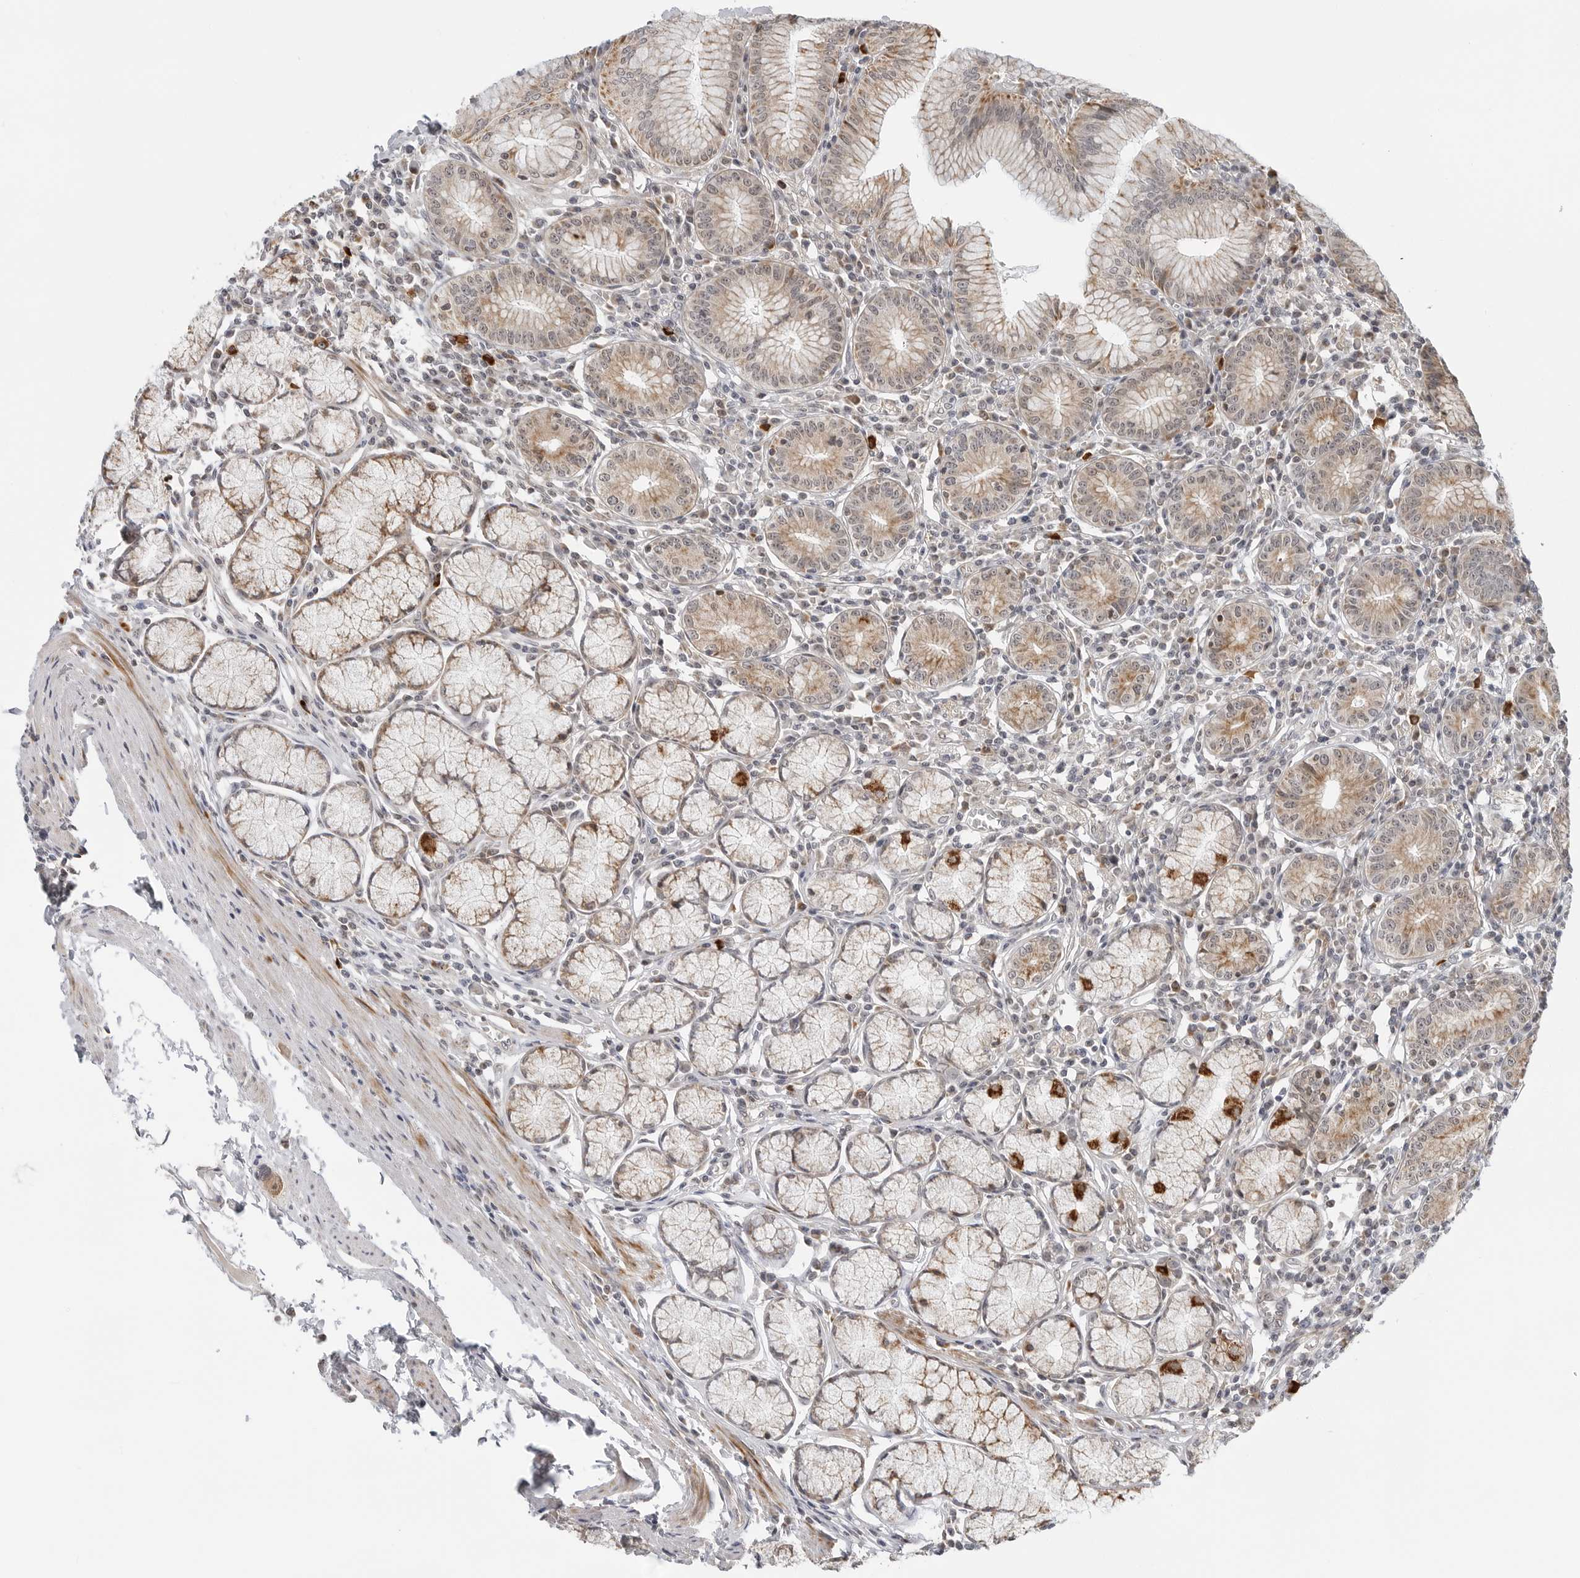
{"staining": {"intensity": "strong", "quantity": "25%-75%", "location": "cytoplasmic/membranous"}, "tissue": "stomach", "cell_type": "Glandular cells", "image_type": "normal", "snomed": [{"axis": "morphology", "description": "Normal tissue, NOS"}, {"axis": "topography", "description": "Stomach"}], "caption": "An image of stomach stained for a protein demonstrates strong cytoplasmic/membranous brown staining in glandular cells.", "gene": "PEX2", "patient": {"sex": "male", "age": 55}}